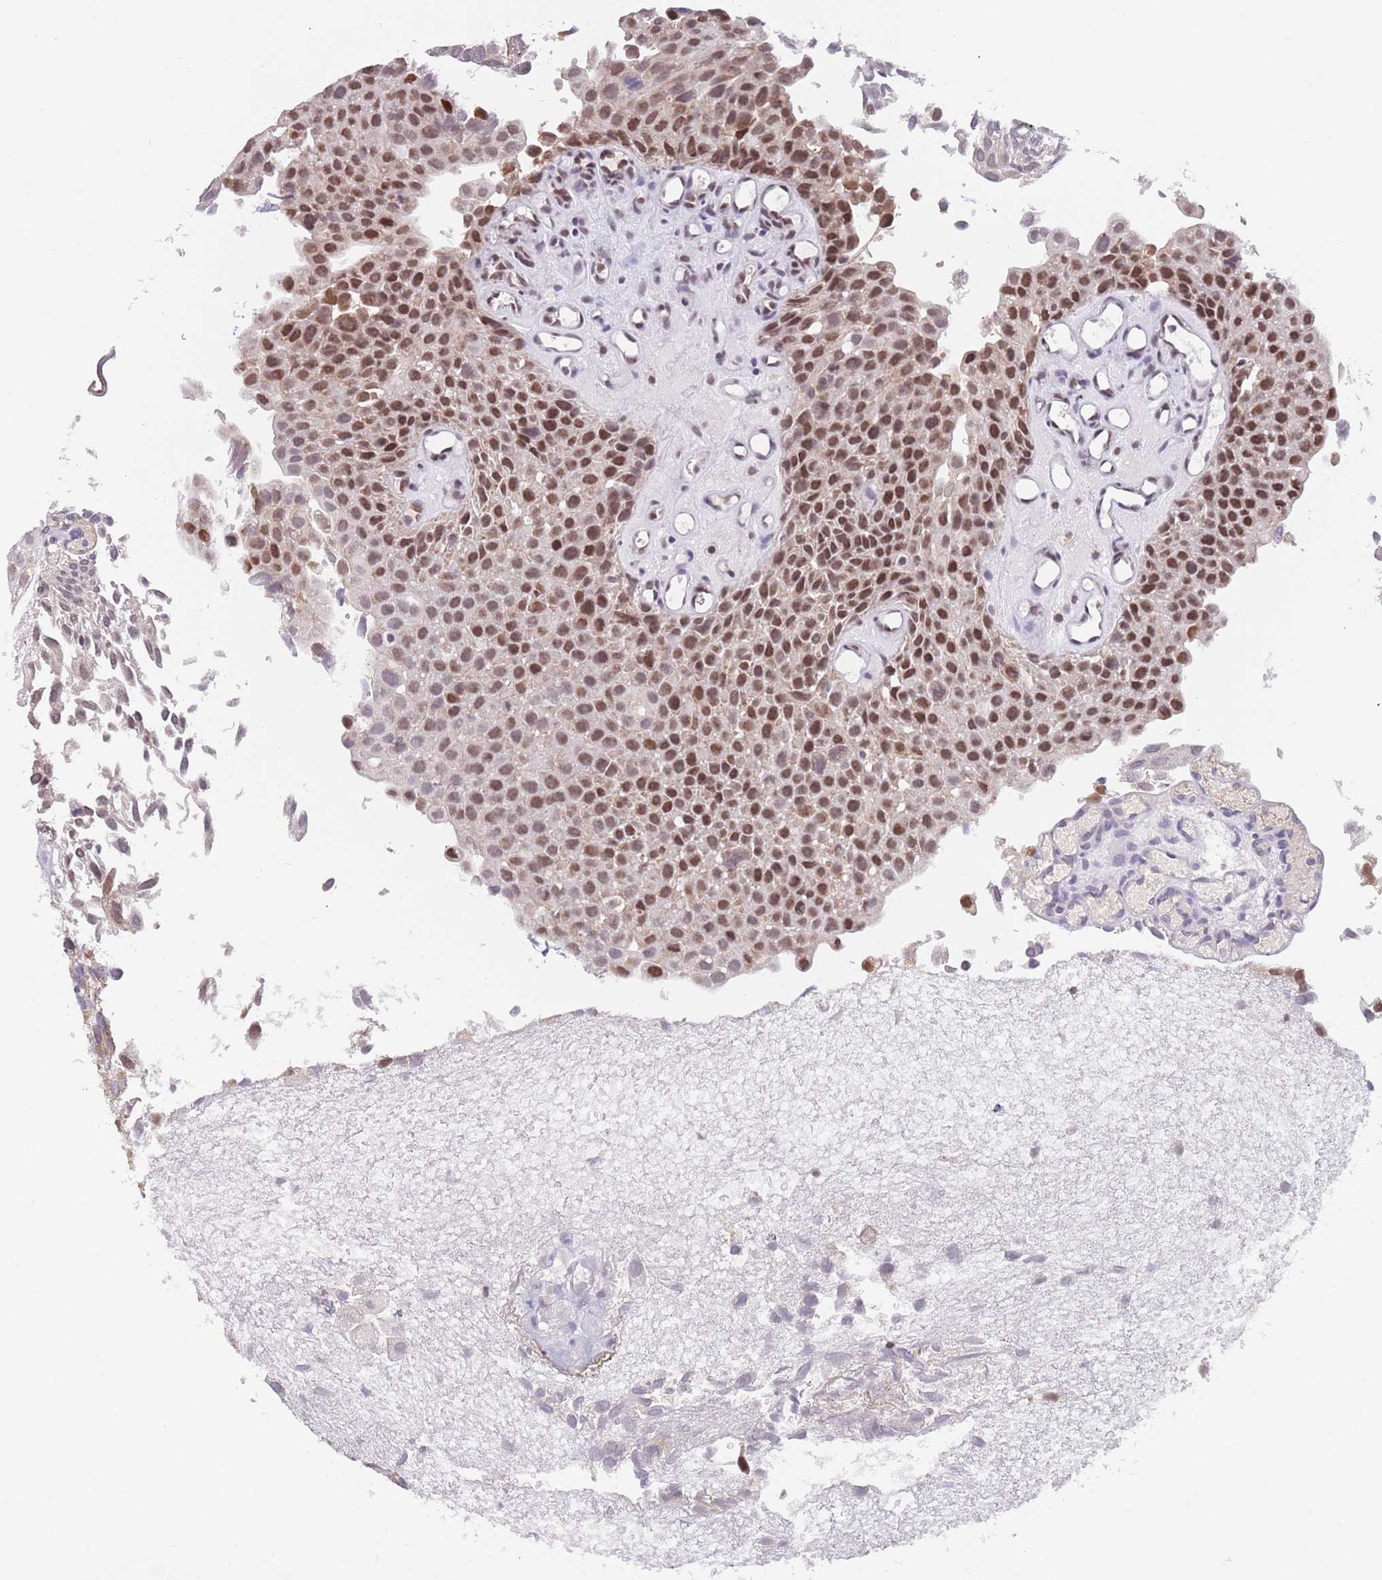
{"staining": {"intensity": "strong", "quantity": ">75%", "location": "nuclear"}, "tissue": "urothelial cancer", "cell_type": "Tumor cells", "image_type": "cancer", "snomed": [{"axis": "morphology", "description": "Urothelial carcinoma, Low grade"}, {"axis": "topography", "description": "Urinary bladder"}], "caption": "Immunohistochemical staining of human urothelial cancer shows high levels of strong nuclear protein expression in approximately >75% of tumor cells. (brown staining indicates protein expression, while blue staining denotes nuclei).", "gene": "TIMM13", "patient": {"sex": "male", "age": 88}}